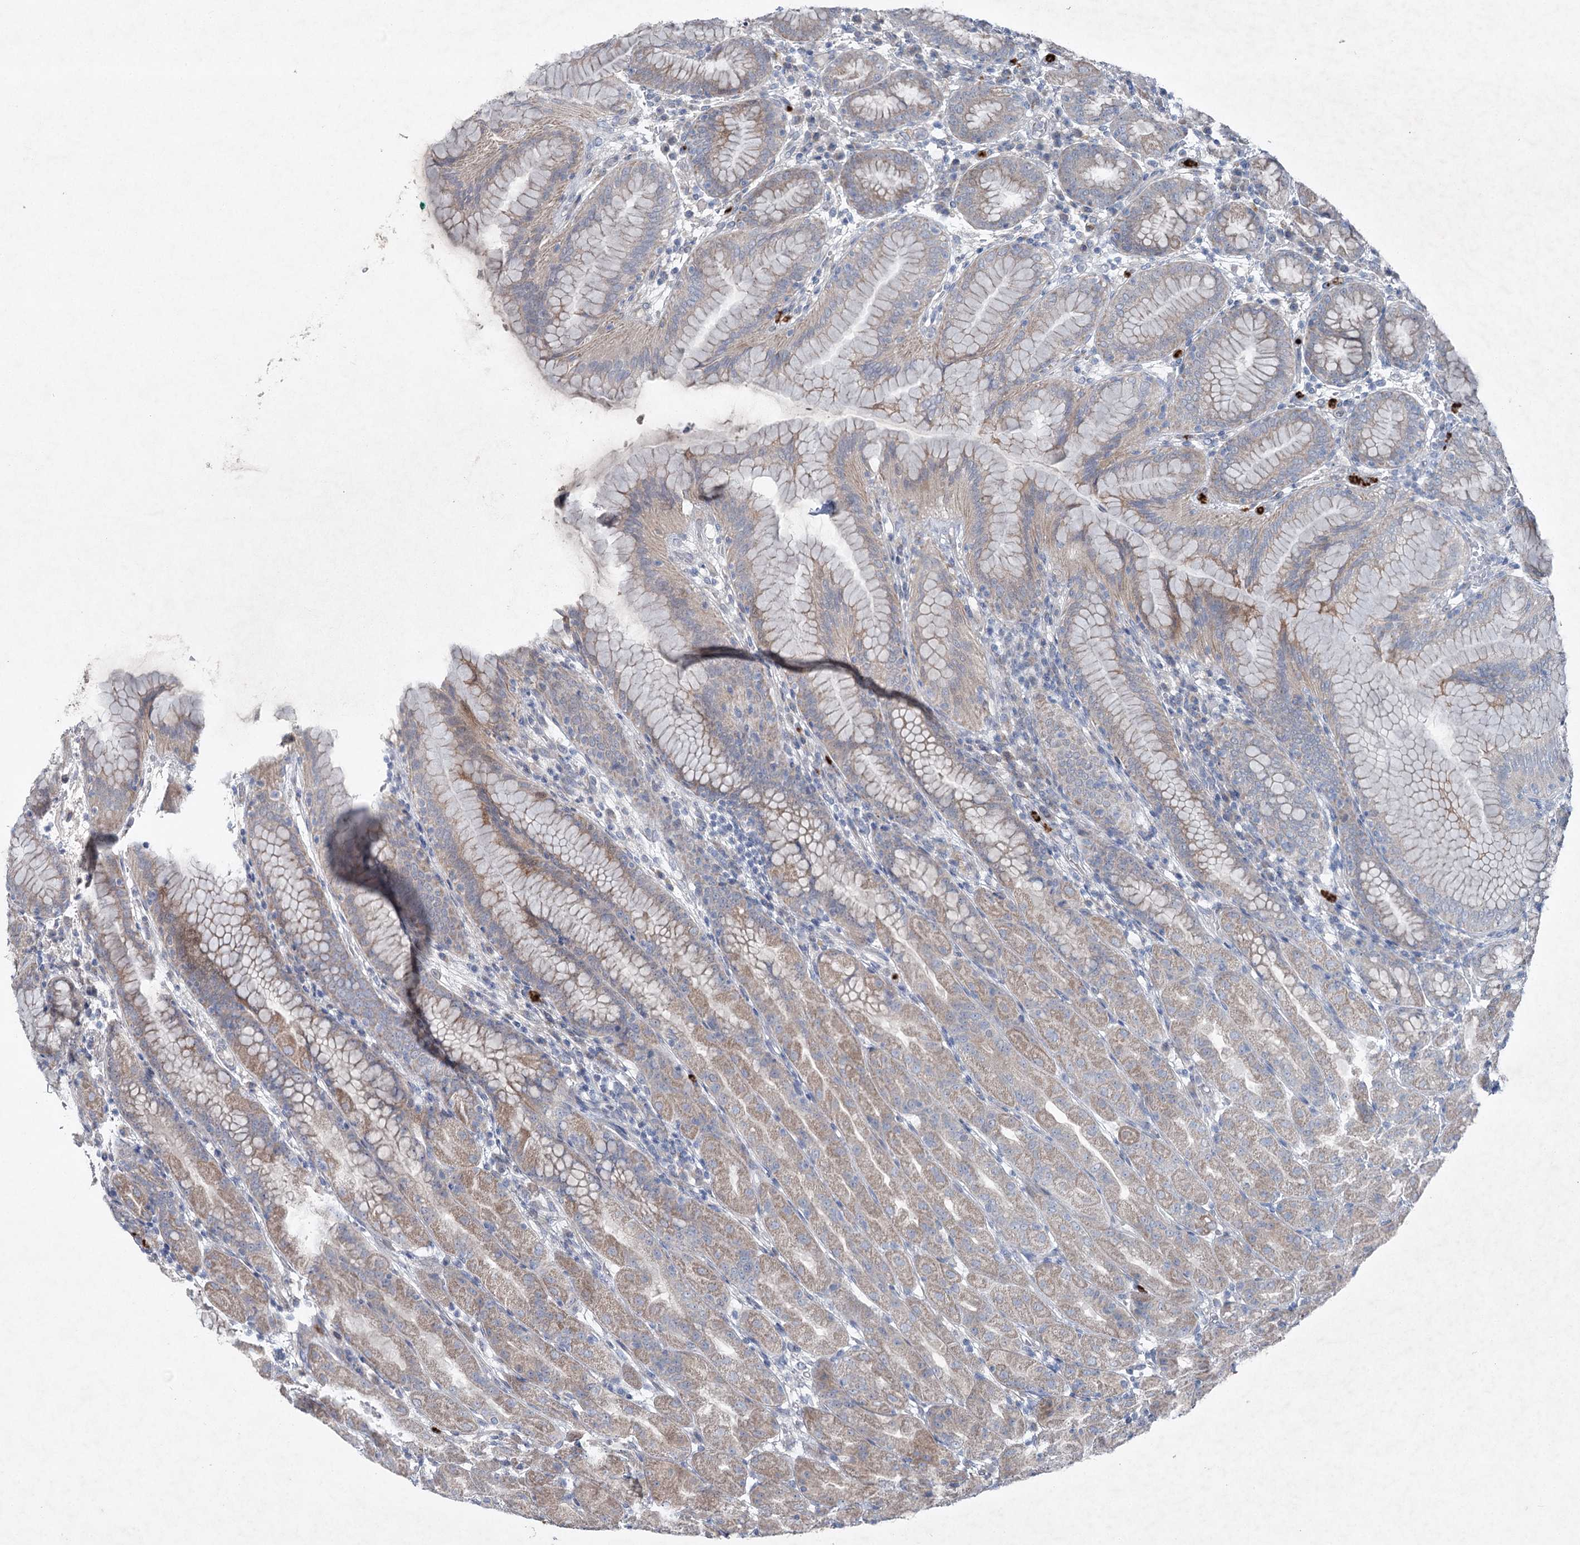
{"staining": {"intensity": "moderate", "quantity": "<25%", "location": "cytoplasmic/membranous"}, "tissue": "stomach", "cell_type": "Glandular cells", "image_type": "normal", "snomed": [{"axis": "morphology", "description": "Normal tissue, NOS"}, {"axis": "topography", "description": "Stomach"}], "caption": "Moderate cytoplasmic/membranous protein expression is present in approximately <25% of glandular cells in stomach.", "gene": "ENSG00000285330", "patient": {"sex": "female", "age": 79}}